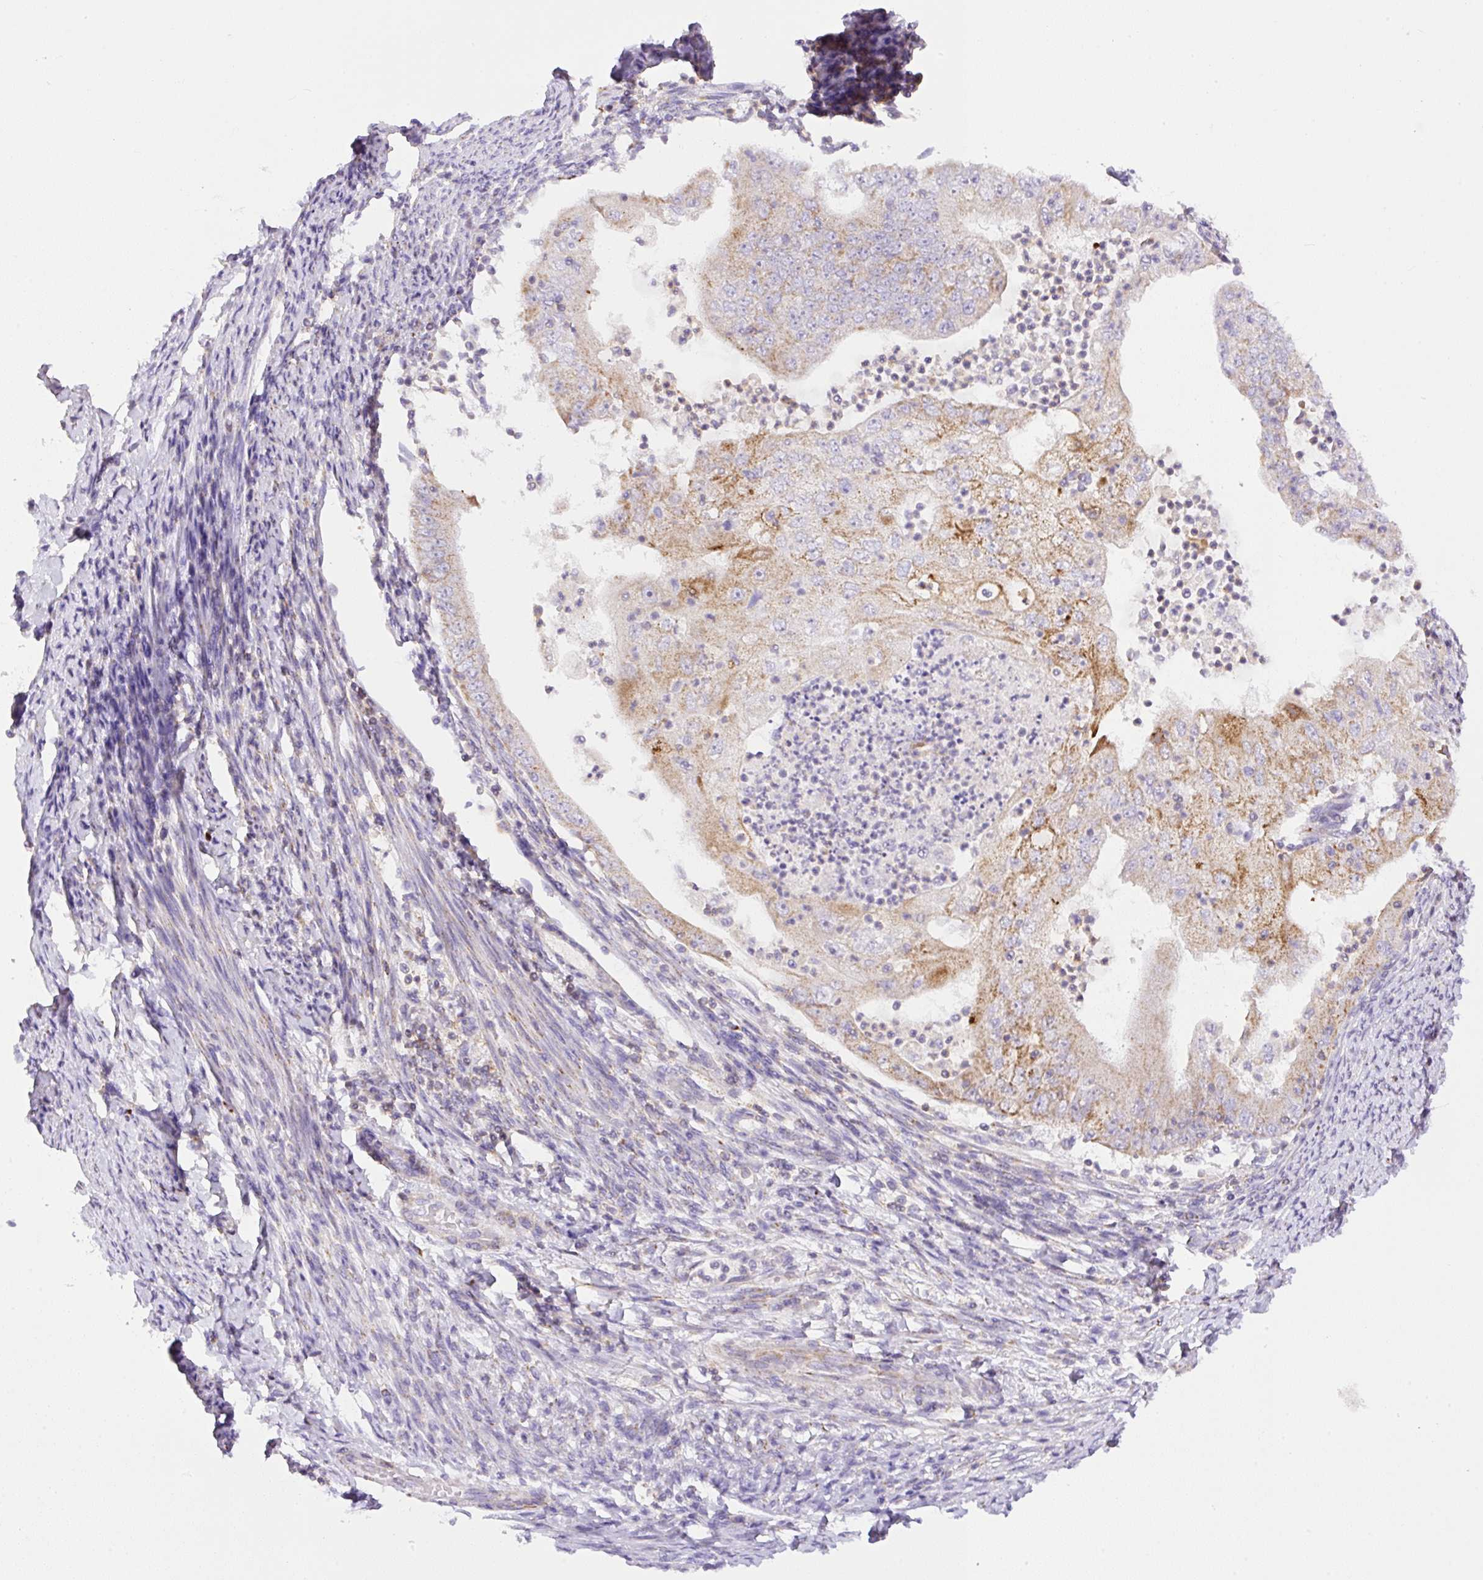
{"staining": {"intensity": "moderate", "quantity": "<25%", "location": "cytoplasmic/membranous"}, "tissue": "endometrial cancer", "cell_type": "Tumor cells", "image_type": "cancer", "snomed": [{"axis": "morphology", "description": "Adenocarcinoma, NOS"}, {"axis": "topography", "description": "Endometrium"}], "caption": "A brown stain labels moderate cytoplasmic/membranous positivity of a protein in endometrial cancer tumor cells.", "gene": "NF1", "patient": {"sex": "female", "age": 70}}